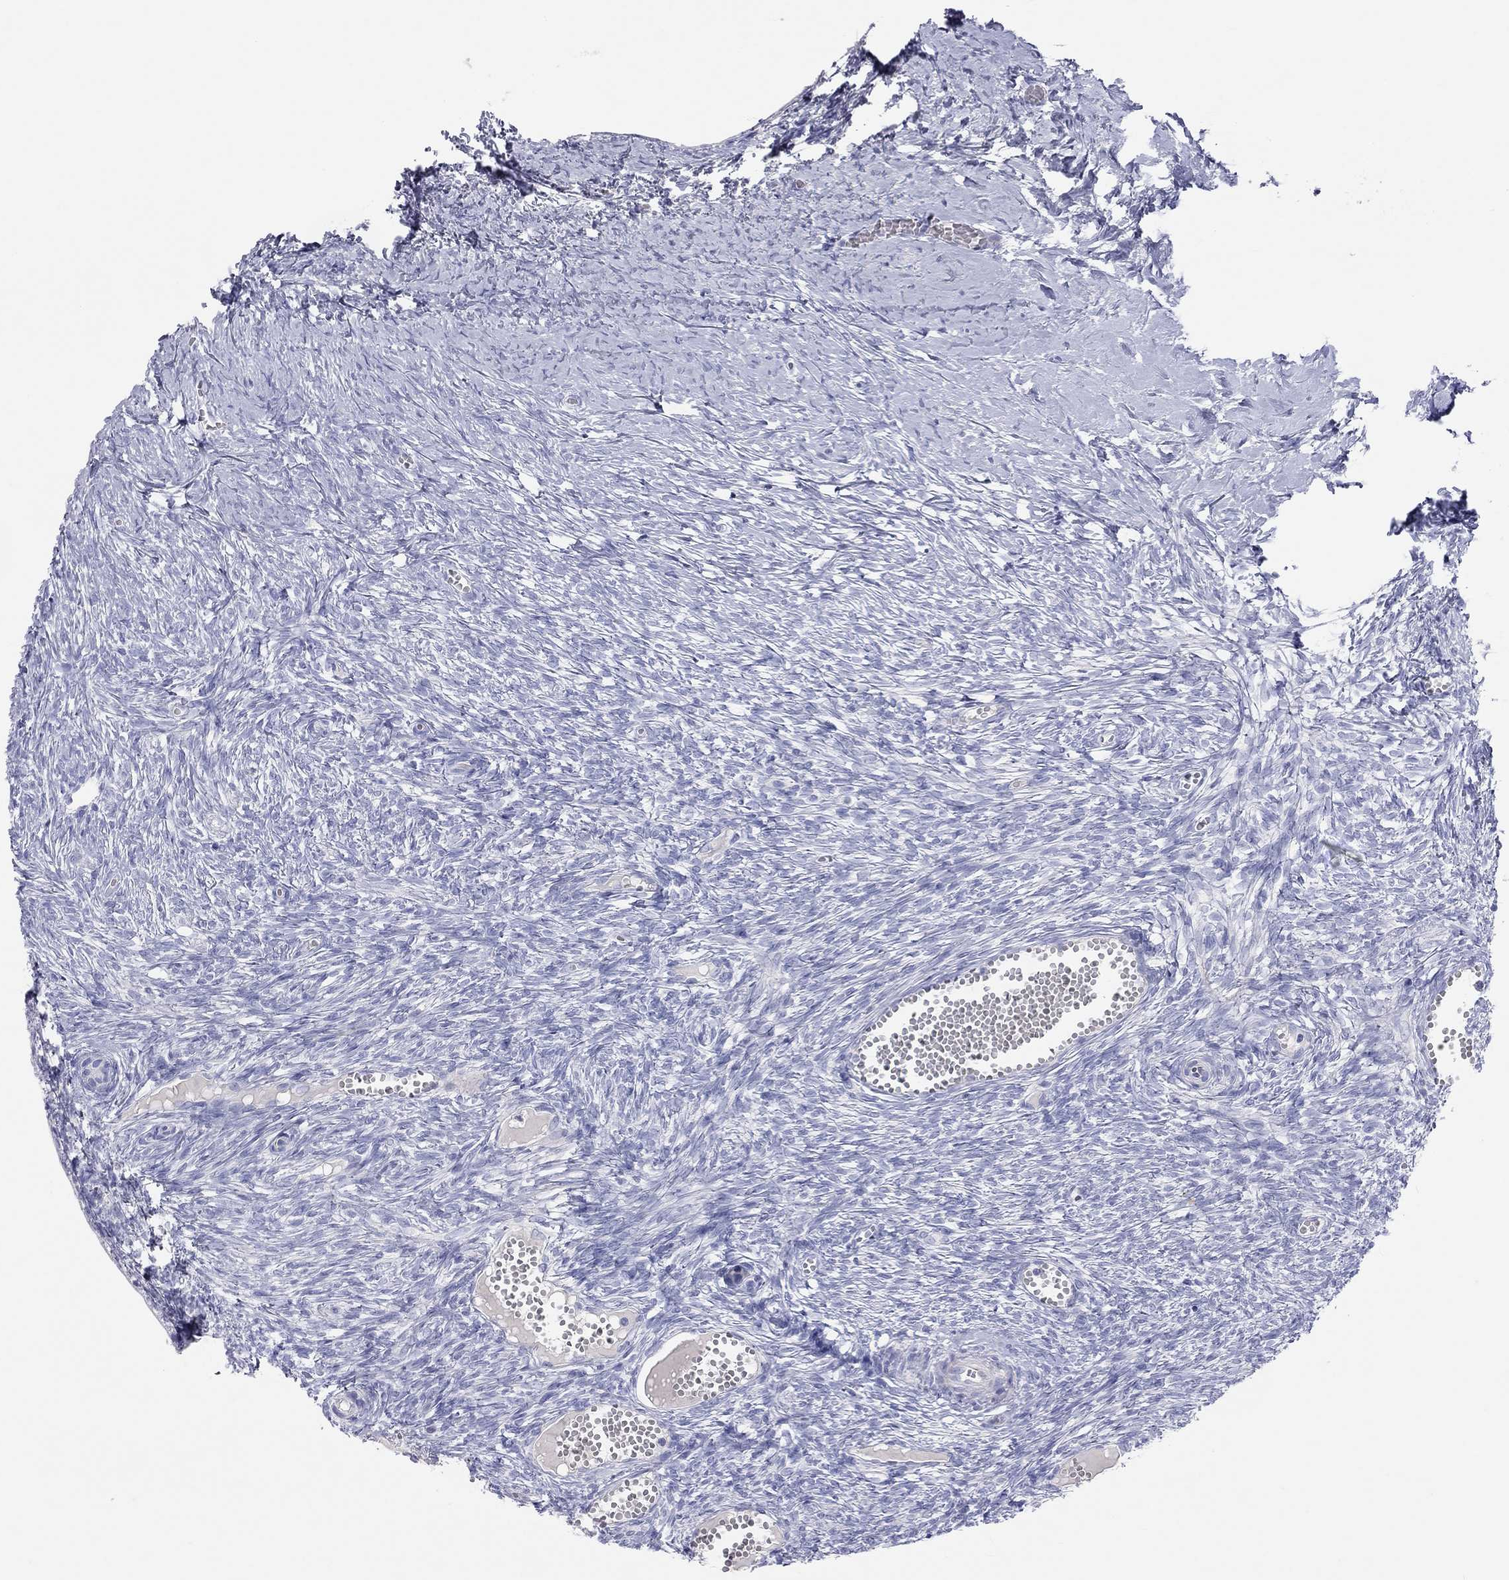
{"staining": {"intensity": "negative", "quantity": "none", "location": "none"}, "tissue": "ovary", "cell_type": "Ovarian stroma cells", "image_type": "normal", "snomed": [{"axis": "morphology", "description": "Normal tissue, NOS"}, {"axis": "topography", "description": "Ovary"}], "caption": "The histopathology image shows no staining of ovarian stroma cells in normal ovary.", "gene": "PCDHGC5", "patient": {"sex": "female", "age": 43}}